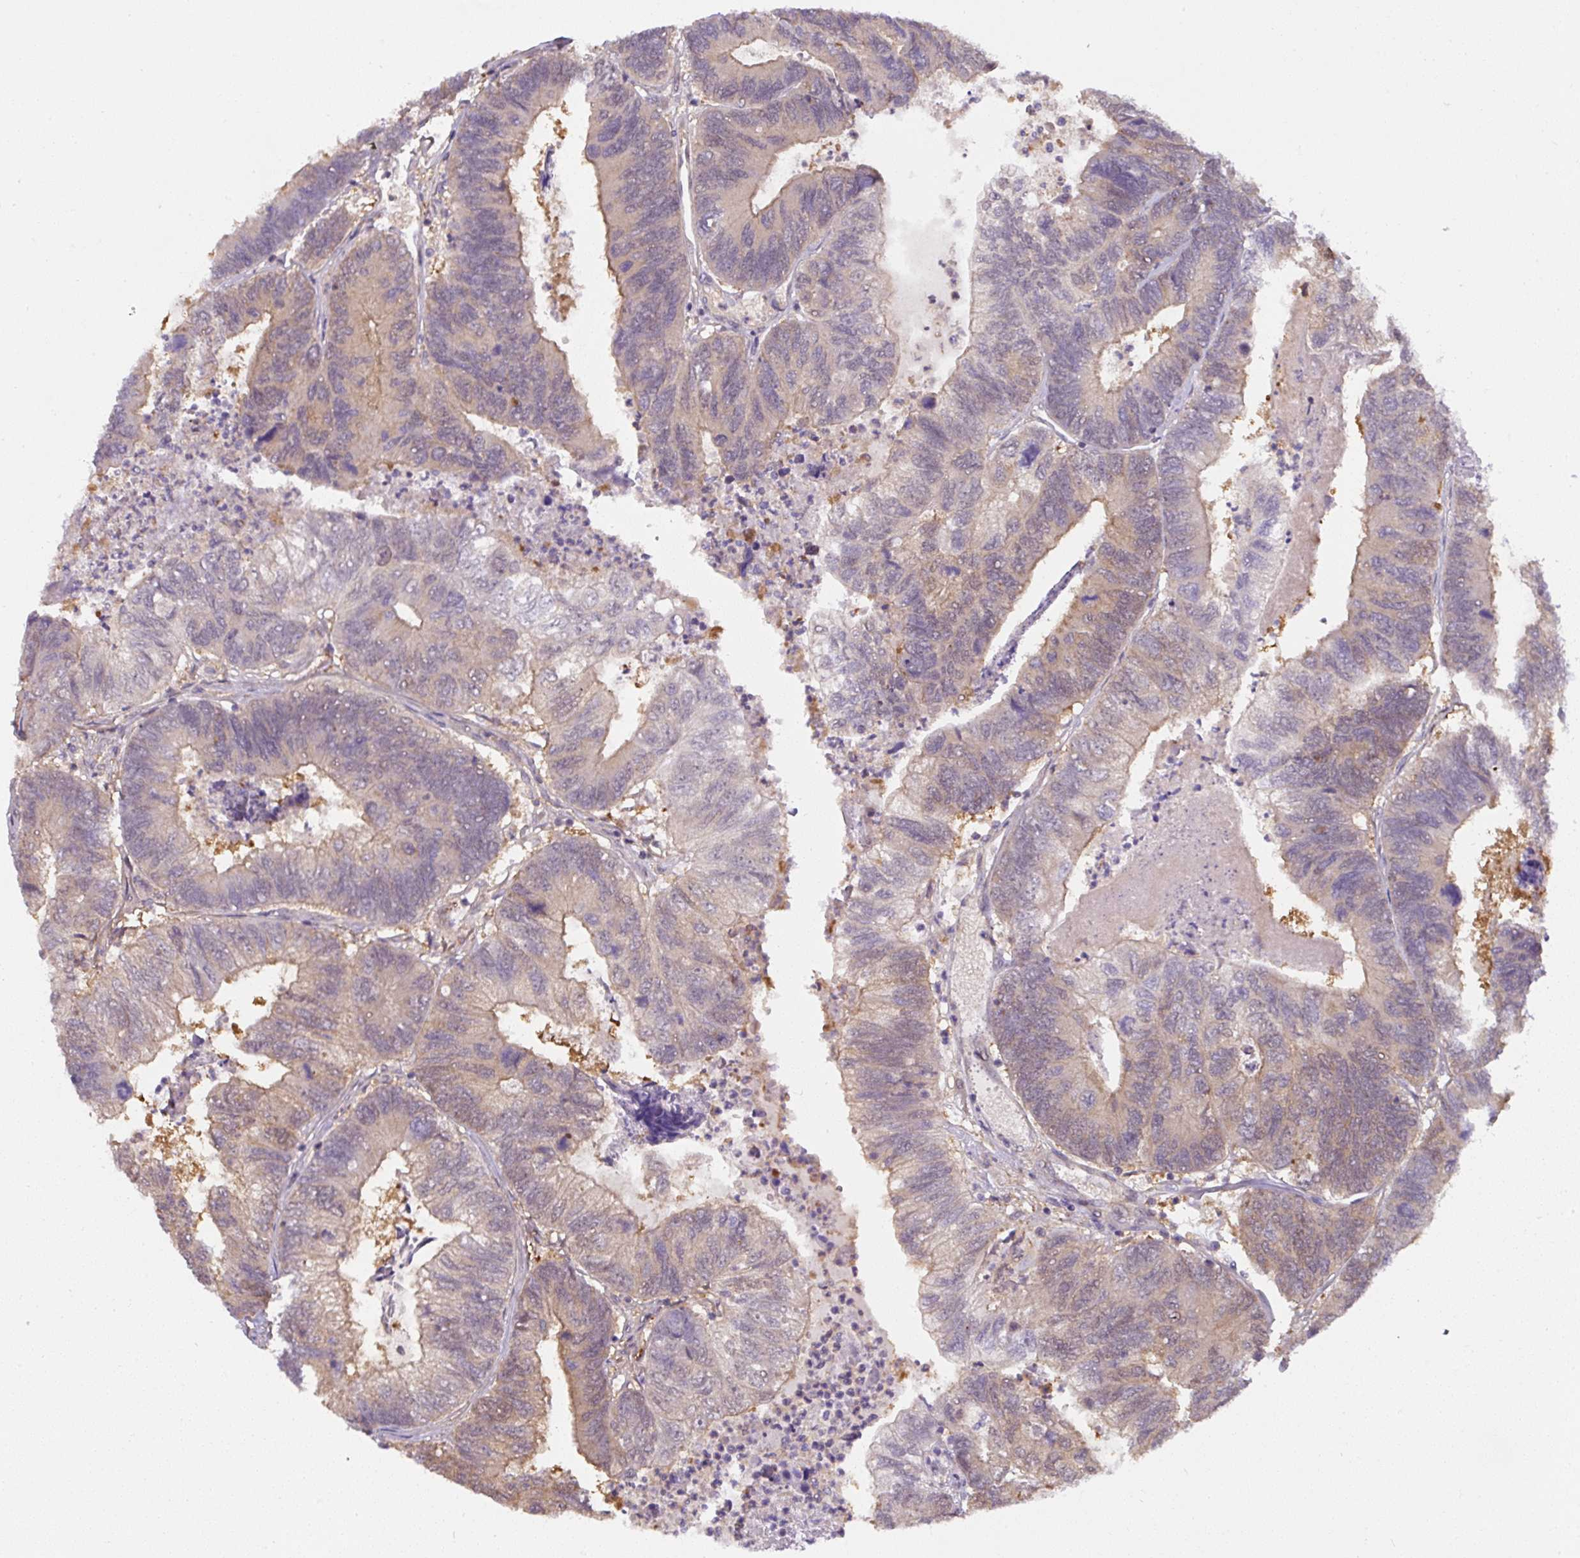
{"staining": {"intensity": "weak", "quantity": "25%-75%", "location": "cytoplasmic/membranous"}, "tissue": "colorectal cancer", "cell_type": "Tumor cells", "image_type": "cancer", "snomed": [{"axis": "morphology", "description": "Adenocarcinoma, NOS"}, {"axis": "topography", "description": "Colon"}], "caption": "Immunohistochemical staining of human colorectal adenocarcinoma displays weak cytoplasmic/membranous protein staining in about 25%-75% of tumor cells.", "gene": "ST13", "patient": {"sex": "female", "age": 67}}